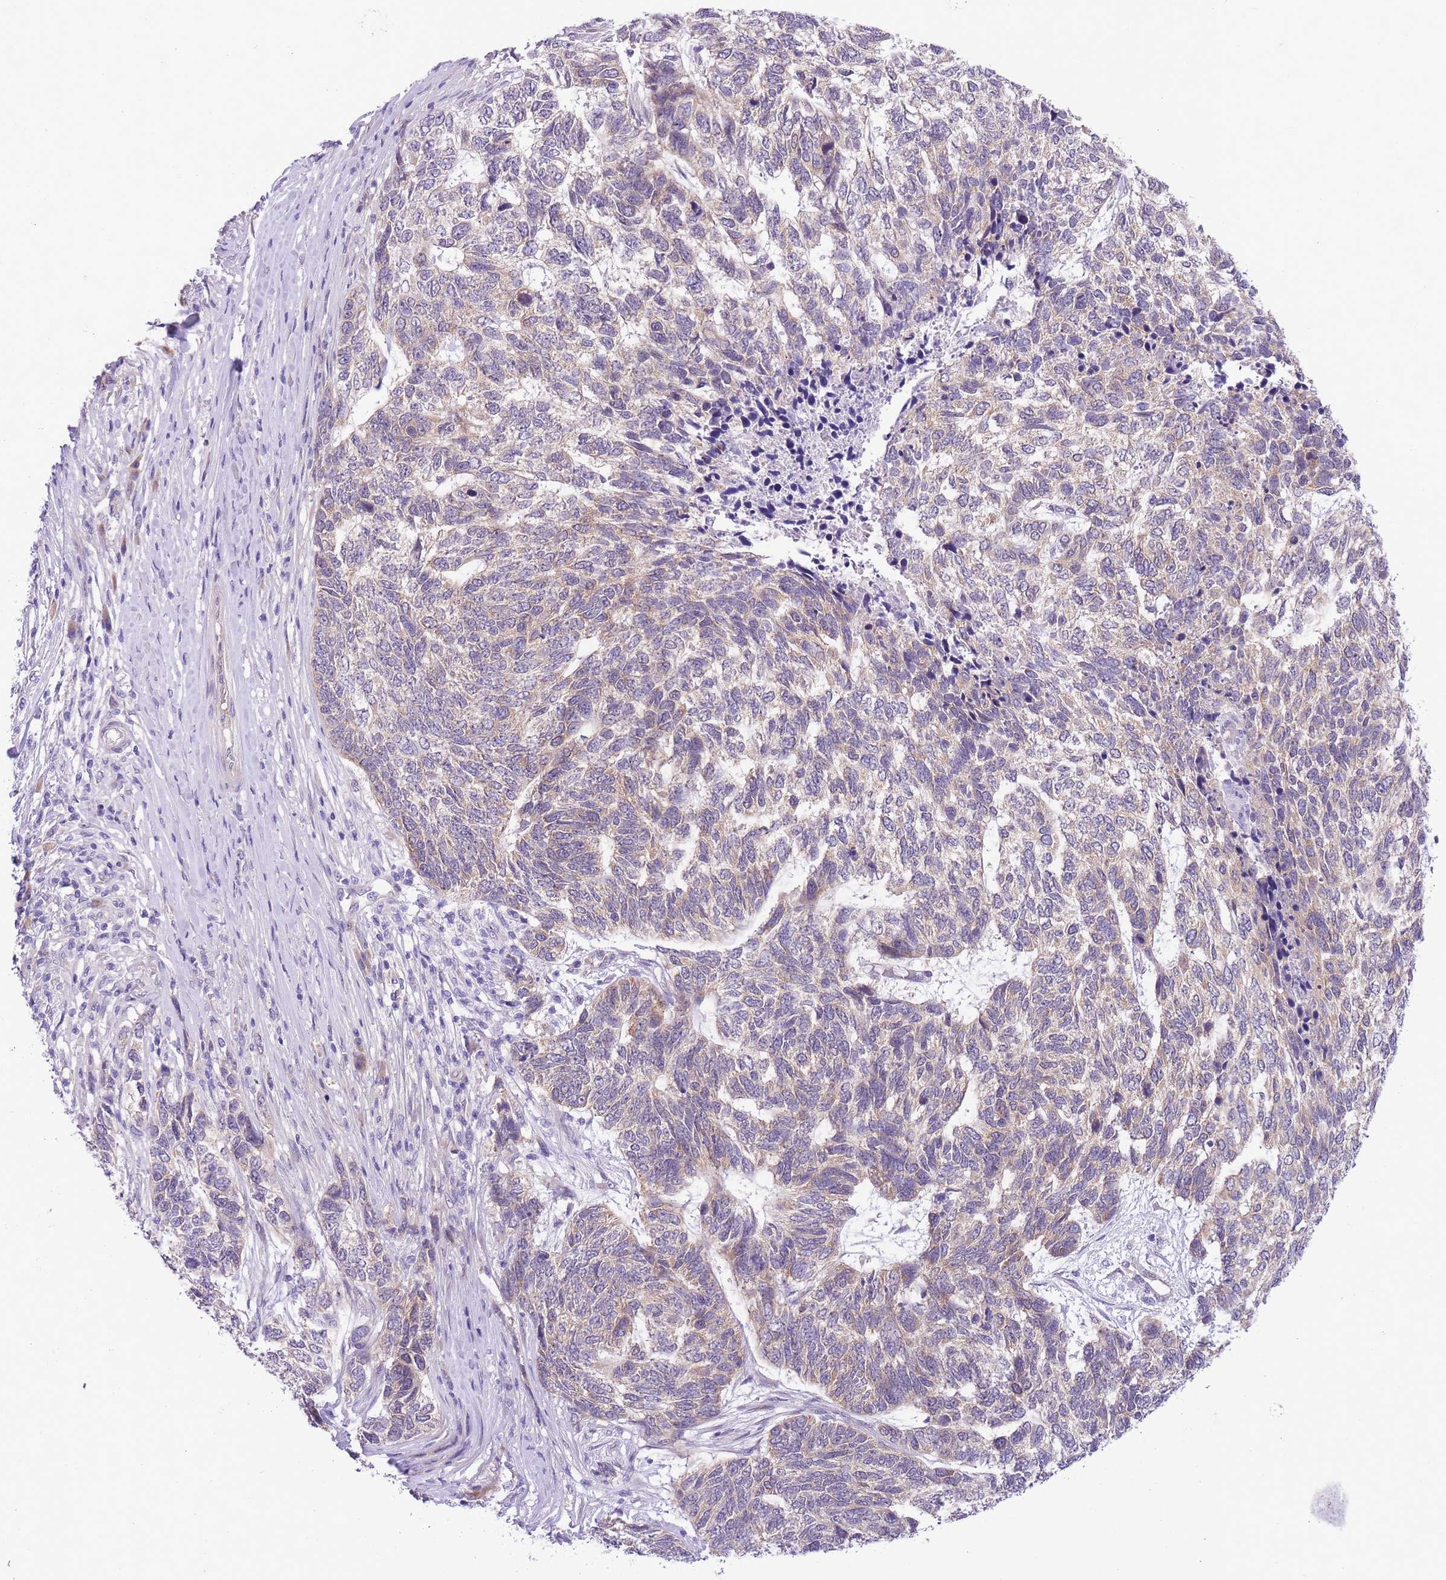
{"staining": {"intensity": "weak", "quantity": "25%-75%", "location": "cytoplasmic/membranous"}, "tissue": "skin cancer", "cell_type": "Tumor cells", "image_type": "cancer", "snomed": [{"axis": "morphology", "description": "Basal cell carcinoma"}, {"axis": "topography", "description": "Skin"}], "caption": "Immunohistochemical staining of skin cancer (basal cell carcinoma) reveals weak cytoplasmic/membranous protein positivity in approximately 25%-75% of tumor cells. Nuclei are stained in blue.", "gene": "WWOX", "patient": {"sex": "female", "age": 65}}